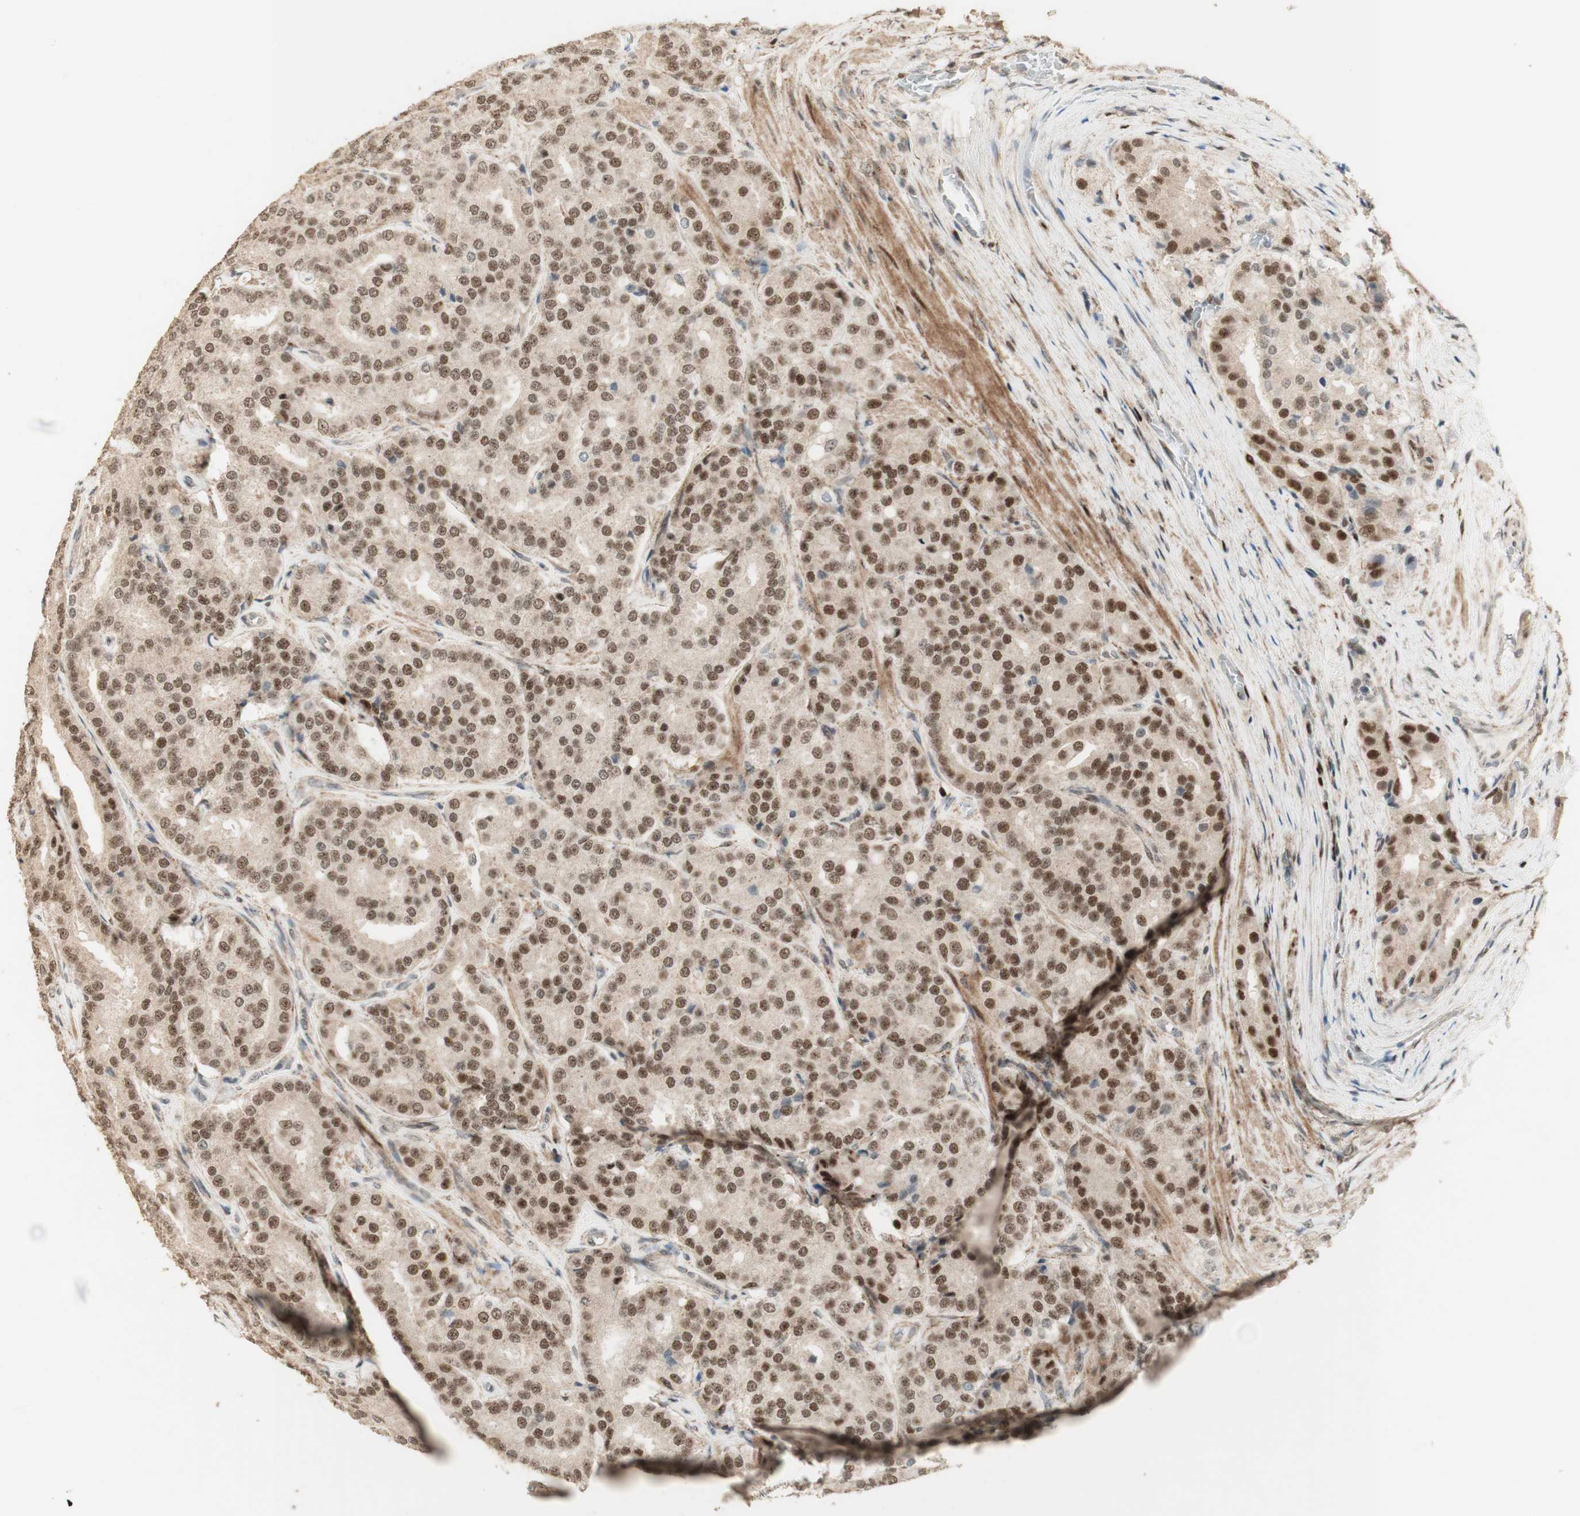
{"staining": {"intensity": "moderate", "quantity": ">75%", "location": "nuclear"}, "tissue": "prostate cancer", "cell_type": "Tumor cells", "image_type": "cancer", "snomed": [{"axis": "morphology", "description": "Adenocarcinoma, High grade"}, {"axis": "topography", "description": "Prostate"}], "caption": "Immunohistochemistry histopathology image of neoplastic tissue: prostate cancer stained using IHC demonstrates medium levels of moderate protein expression localized specifically in the nuclear of tumor cells, appearing as a nuclear brown color.", "gene": "FOXP1", "patient": {"sex": "male", "age": 65}}